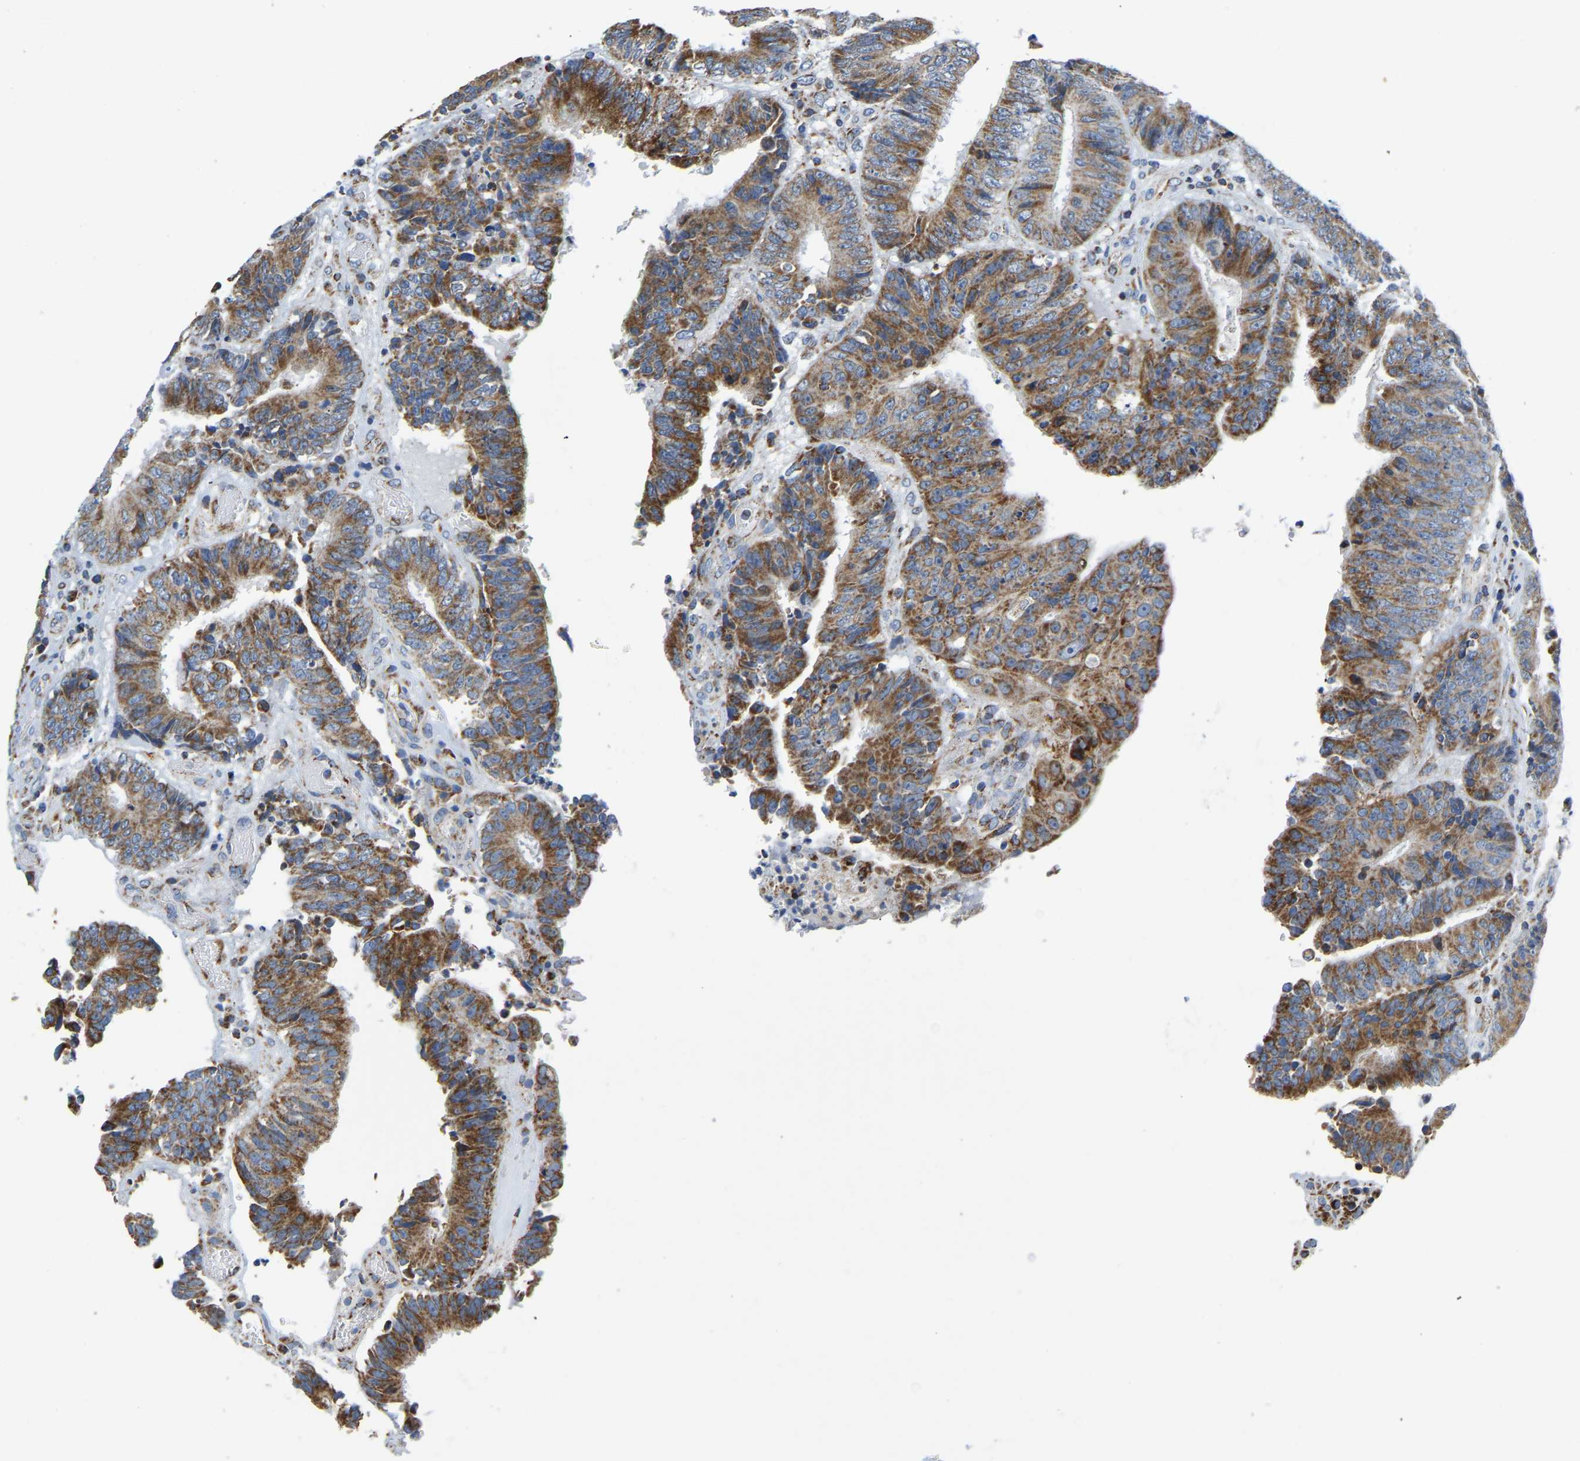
{"staining": {"intensity": "moderate", "quantity": ">75%", "location": "cytoplasmic/membranous"}, "tissue": "colorectal cancer", "cell_type": "Tumor cells", "image_type": "cancer", "snomed": [{"axis": "morphology", "description": "Adenocarcinoma, NOS"}, {"axis": "topography", "description": "Rectum"}], "caption": "This is a photomicrograph of immunohistochemistry (IHC) staining of colorectal cancer, which shows moderate staining in the cytoplasmic/membranous of tumor cells.", "gene": "SFXN1", "patient": {"sex": "male", "age": 72}}